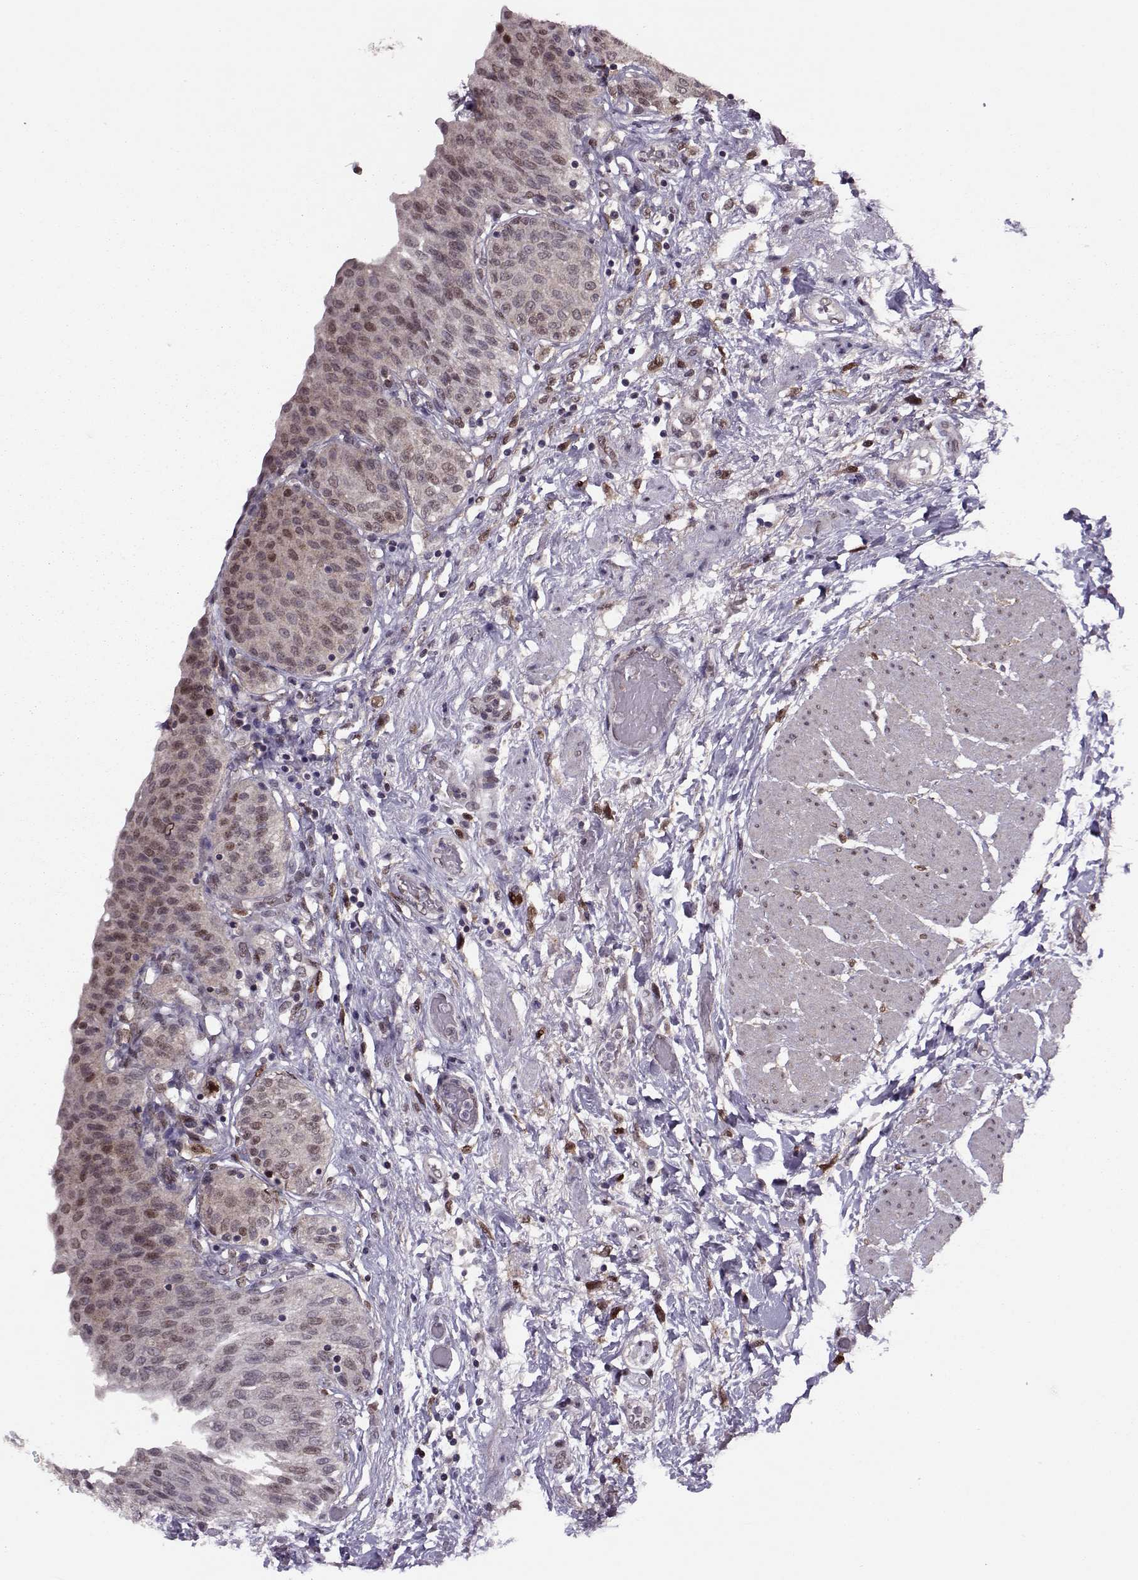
{"staining": {"intensity": "moderate", "quantity": "<25%", "location": "cytoplasmic/membranous,nuclear"}, "tissue": "urinary bladder", "cell_type": "Urothelial cells", "image_type": "normal", "snomed": [{"axis": "morphology", "description": "Normal tissue, NOS"}, {"axis": "morphology", "description": "Metaplasia, NOS"}, {"axis": "topography", "description": "Urinary bladder"}], "caption": "Urinary bladder stained with DAB immunohistochemistry (IHC) exhibits low levels of moderate cytoplasmic/membranous,nuclear expression in approximately <25% of urothelial cells. The protein is shown in brown color, while the nuclei are stained blue.", "gene": "CDK4", "patient": {"sex": "male", "age": 68}}